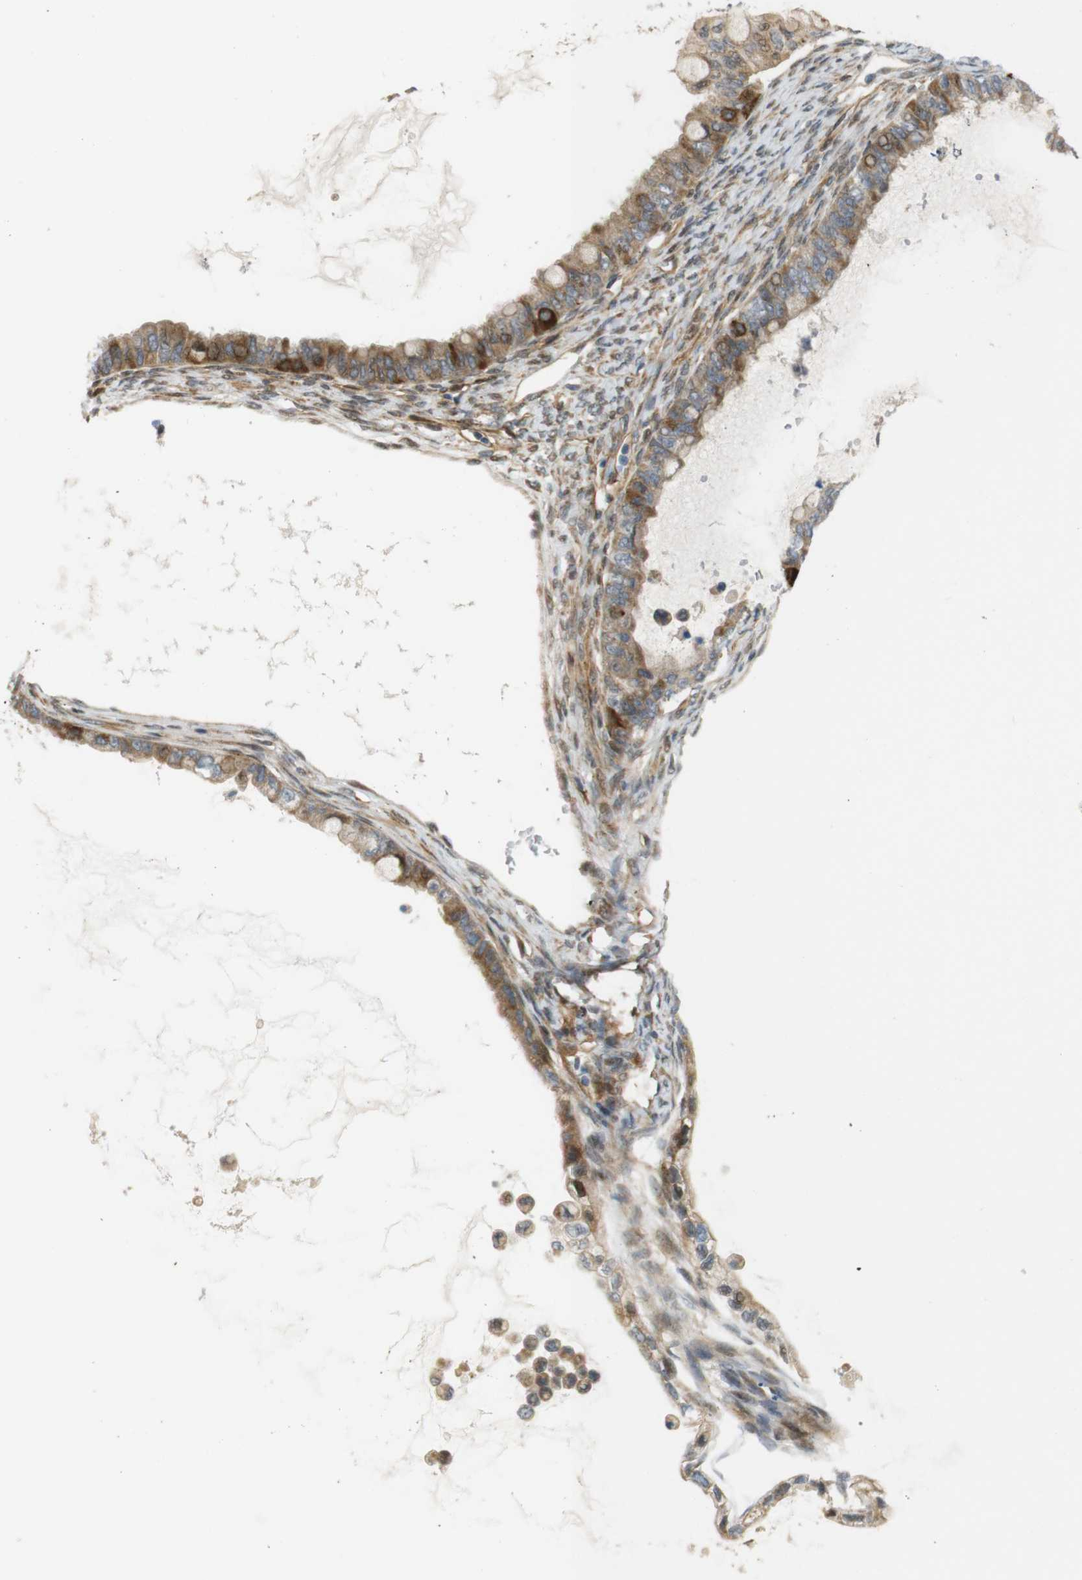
{"staining": {"intensity": "moderate", "quantity": "25%-75%", "location": "cytoplasmic/membranous,nuclear"}, "tissue": "ovarian cancer", "cell_type": "Tumor cells", "image_type": "cancer", "snomed": [{"axis": "morphology", "description": "Cystadenocarcinoma, mucinous, NOS"}, {"axis": "topography", "description": "Ovary"}], "caption": "Immunohistochemical staining of human ovarian cancer demonstrates medium levels of moderate cytoplasmic/membranous and nuclear protein positivity in about 25%-75% of tumor cells. (Stains: DAB in brown, nuclei in blue, Microscopy: brightfield microscopy at high magnification).", "gene": "TSPAN9", "patient": {"sex": "female", "age": 80}}